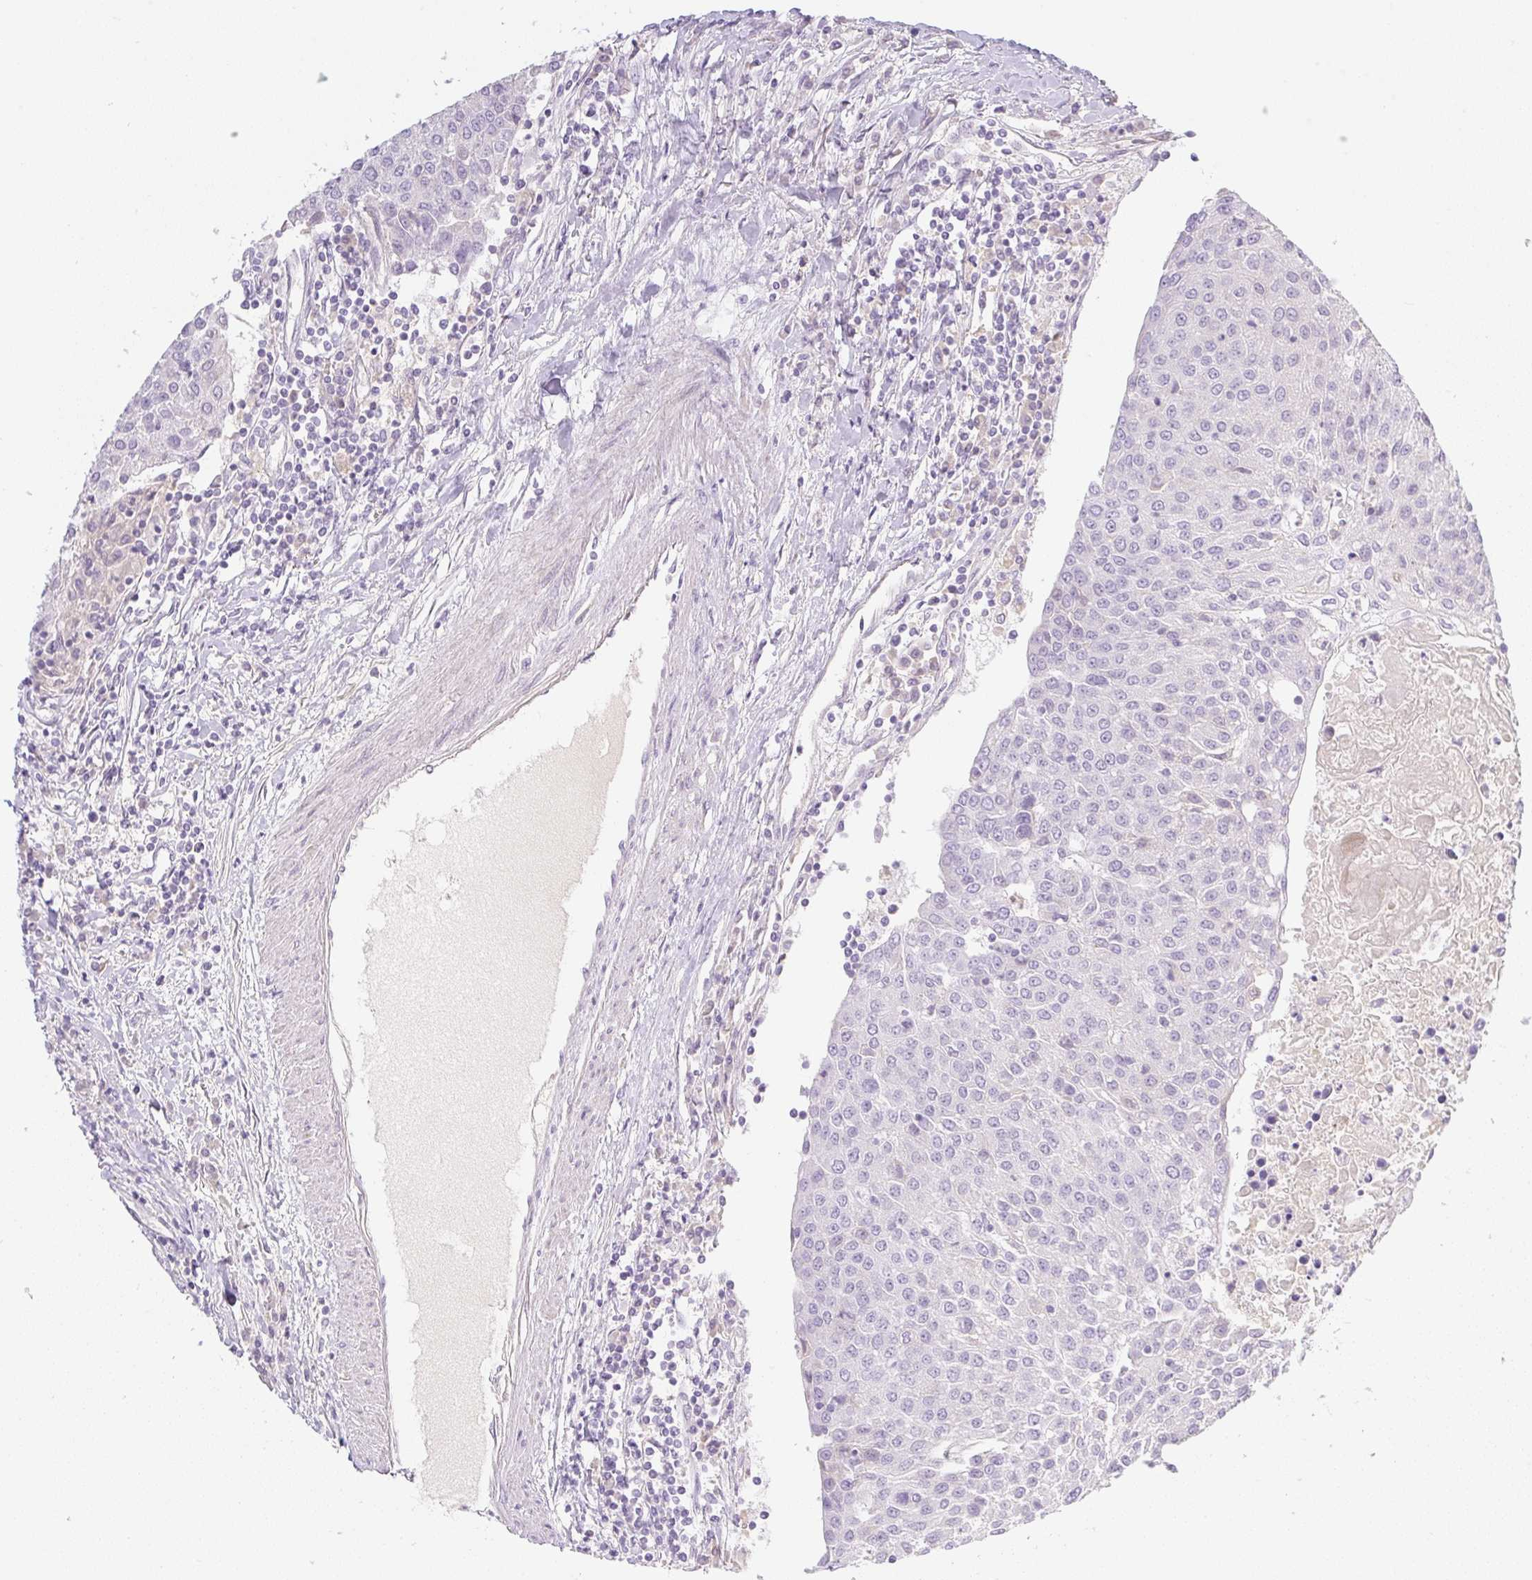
{"staining": {"intensity": "negative", "quantity": "none", "location": "none"}, "tissue": "urothelial cancer", "cell_type": "Tumor cells", "image_type": "cancer", "snomed": [{"axis": "morphology", "description": "Urothelial carcinoma, High grade"}, {"axis": "topography", "description": "Urinary bladder"}], "caption": "This is an IHC micrograph of human urothelial cancer. There is no staining in tumor cells.", "gene": "MIA2", "patient": {"sex": "female", "age": 85}}